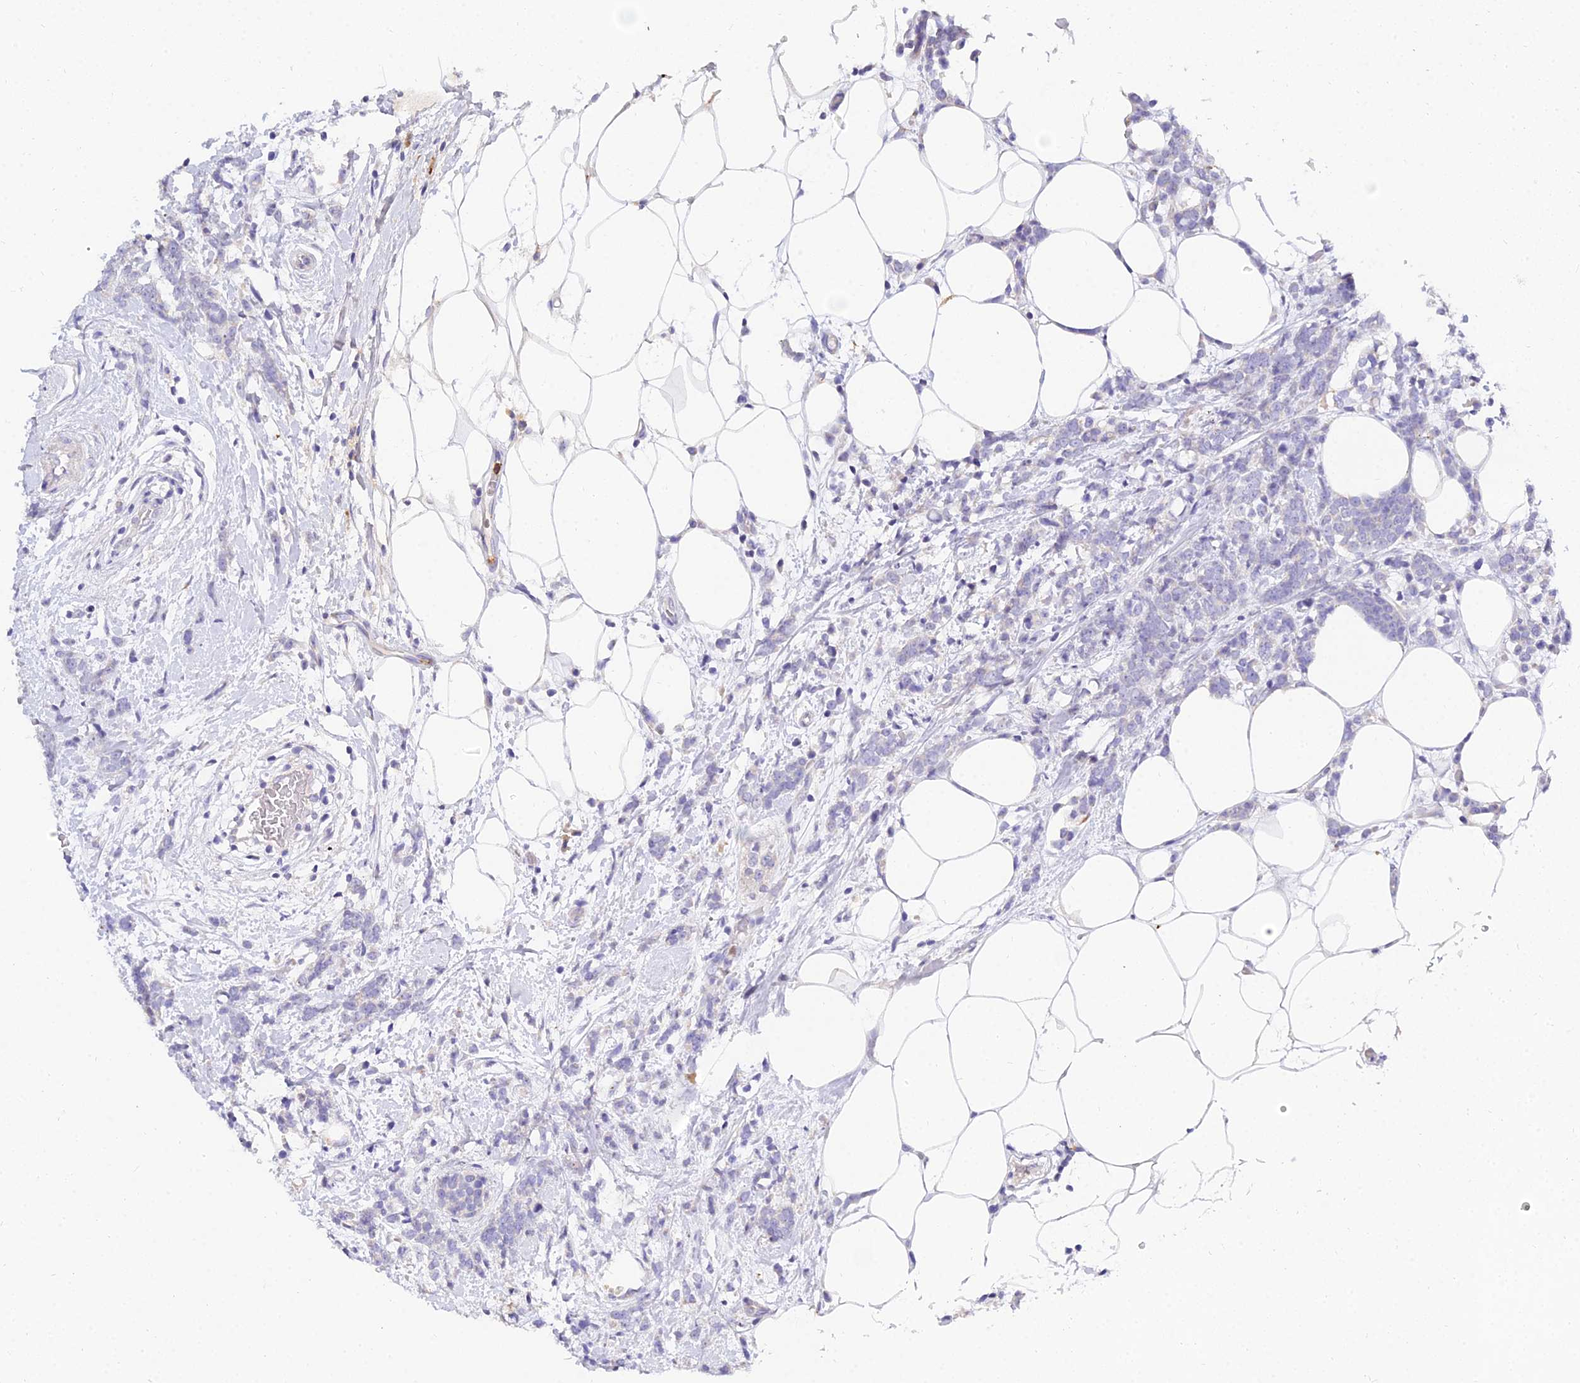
{"staining": {"intensity": "negative", "quantity": "none", "location": "none"}, "tissue": "breast cancer", "cell_type": "Tumor cells", "image_type": "cancer", "snomed": [{"axis": "morphology", "description": "Lobular carcinoma"}, {"axis": "topography", "description": "Breast"}], "caption": "A micrograph of breast cancer stained for a protein reveals no brown staining in tumor cells.", "gene": "VWC2L", "patient": {"sex": "female", "age": 58}}